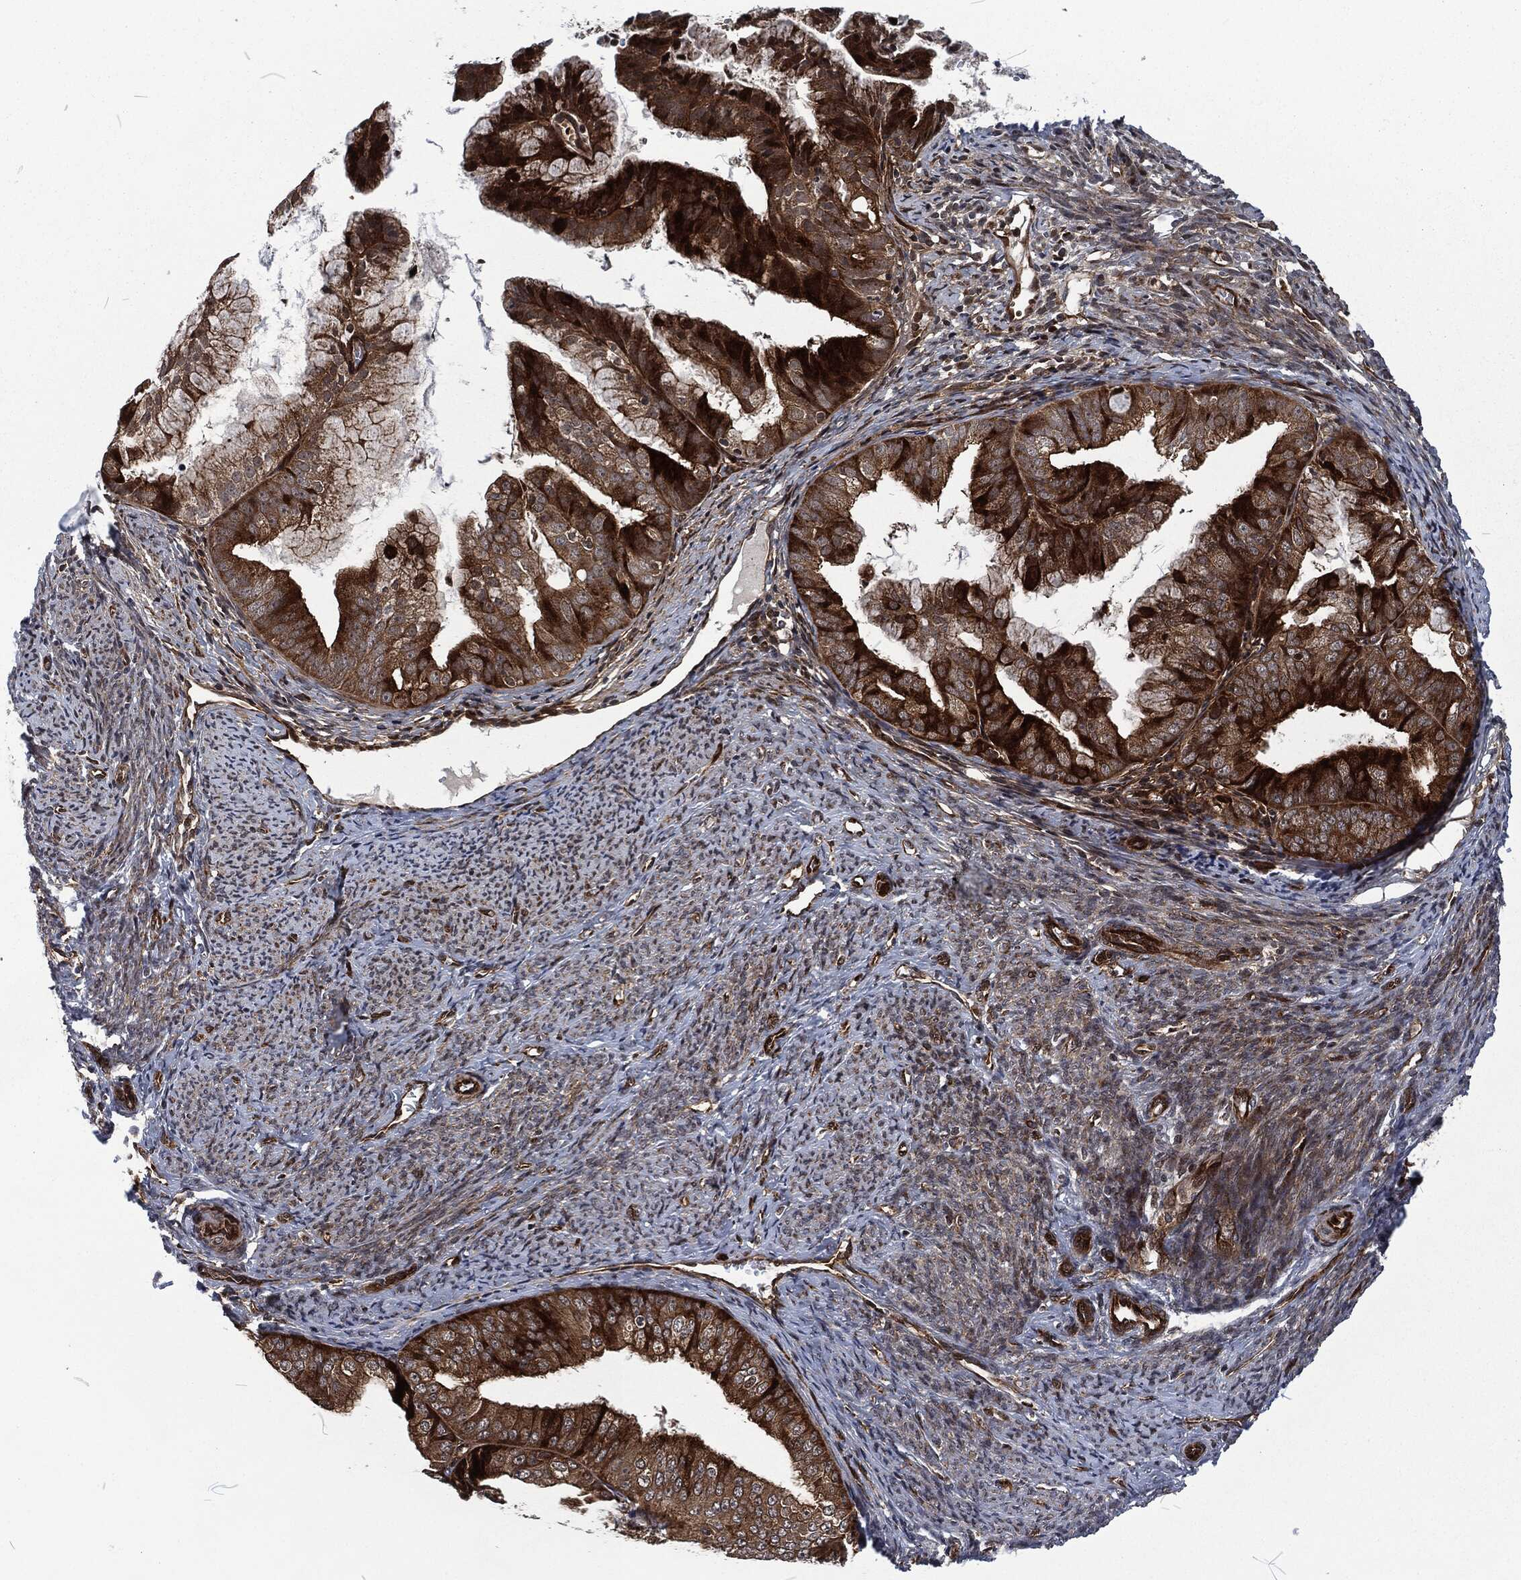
{"staining": {"intensity": "strong", "quantity": ">75%", "location": "cytoplasmic/membranous"}, "tissue": "endometrial cancer", "cell_type": "Tumor cells", "image_type": "cancer", "snomed": [{"axis": "morphology", "description": "Adenocarcinoma, NOS"}, {"axis": "topography", "description": "Endometrium"}], "caption": "A photomicrograph of human endometrial cancer stained for a protein exhibits strong cytoplasmic/membranous brown staining in tumor cells. (IHC, brightfield microscopy, high magnification).", "gene": "CMPK2", "patient": {"sex": "female", "age": 63}}